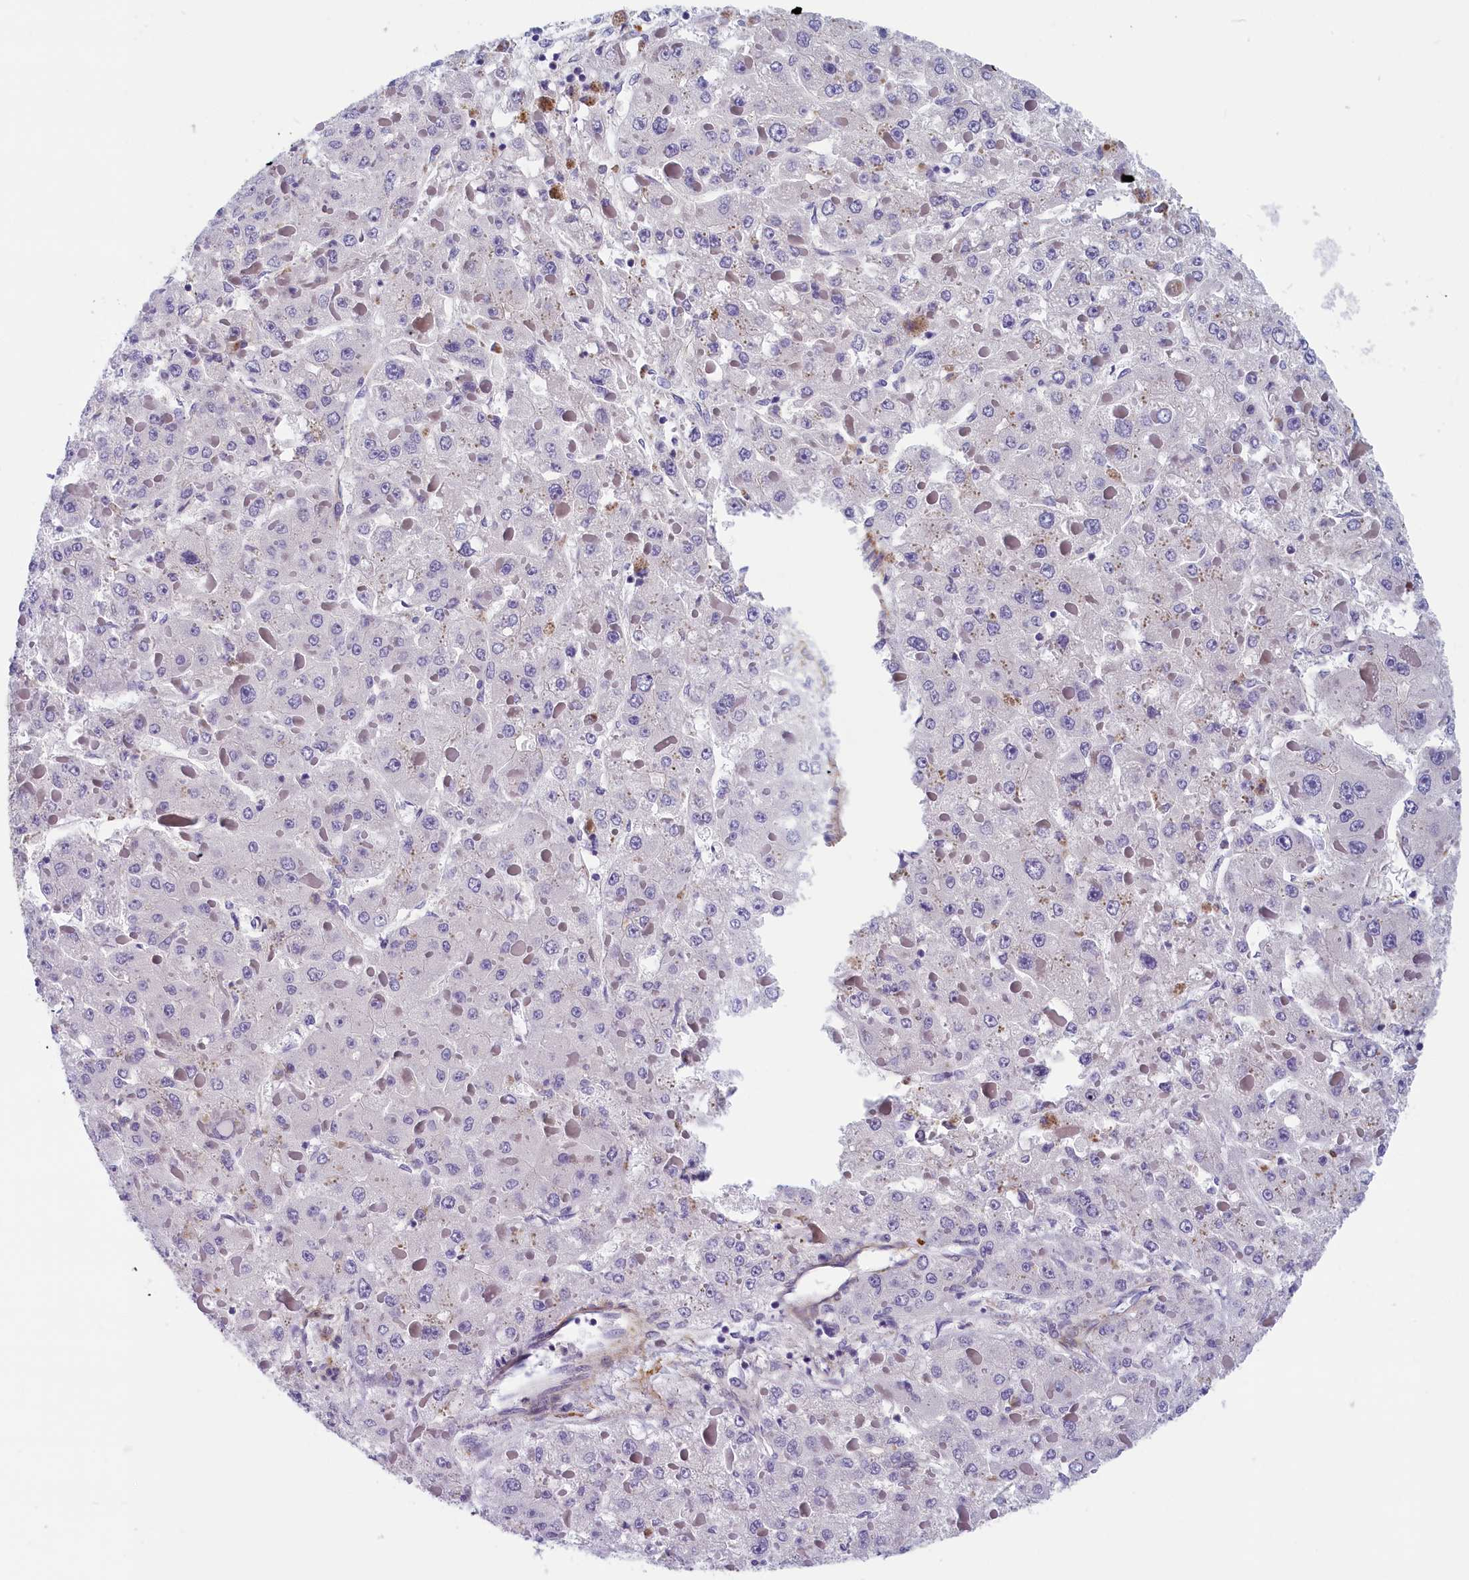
{"staining": {"intensity": "negative", "quantity": "none", "location": "none"}, "tissue": "liver cancer", "cell_type": "Tumor cells", "image_type": "cancer", "snomed": [{"axis": "morphology", "description": "Carcinoma, Hepatocellular, NOS"}, {"axis": "topography", "description": "Liver"}], "caption": "Immunohistochemistry (IHC) image of human liver cancer stained for a protein (brown), which shows no staining in tumor cells.", "gene": "BCL2L13", "patient": {"sex": "female", "age": 73}}